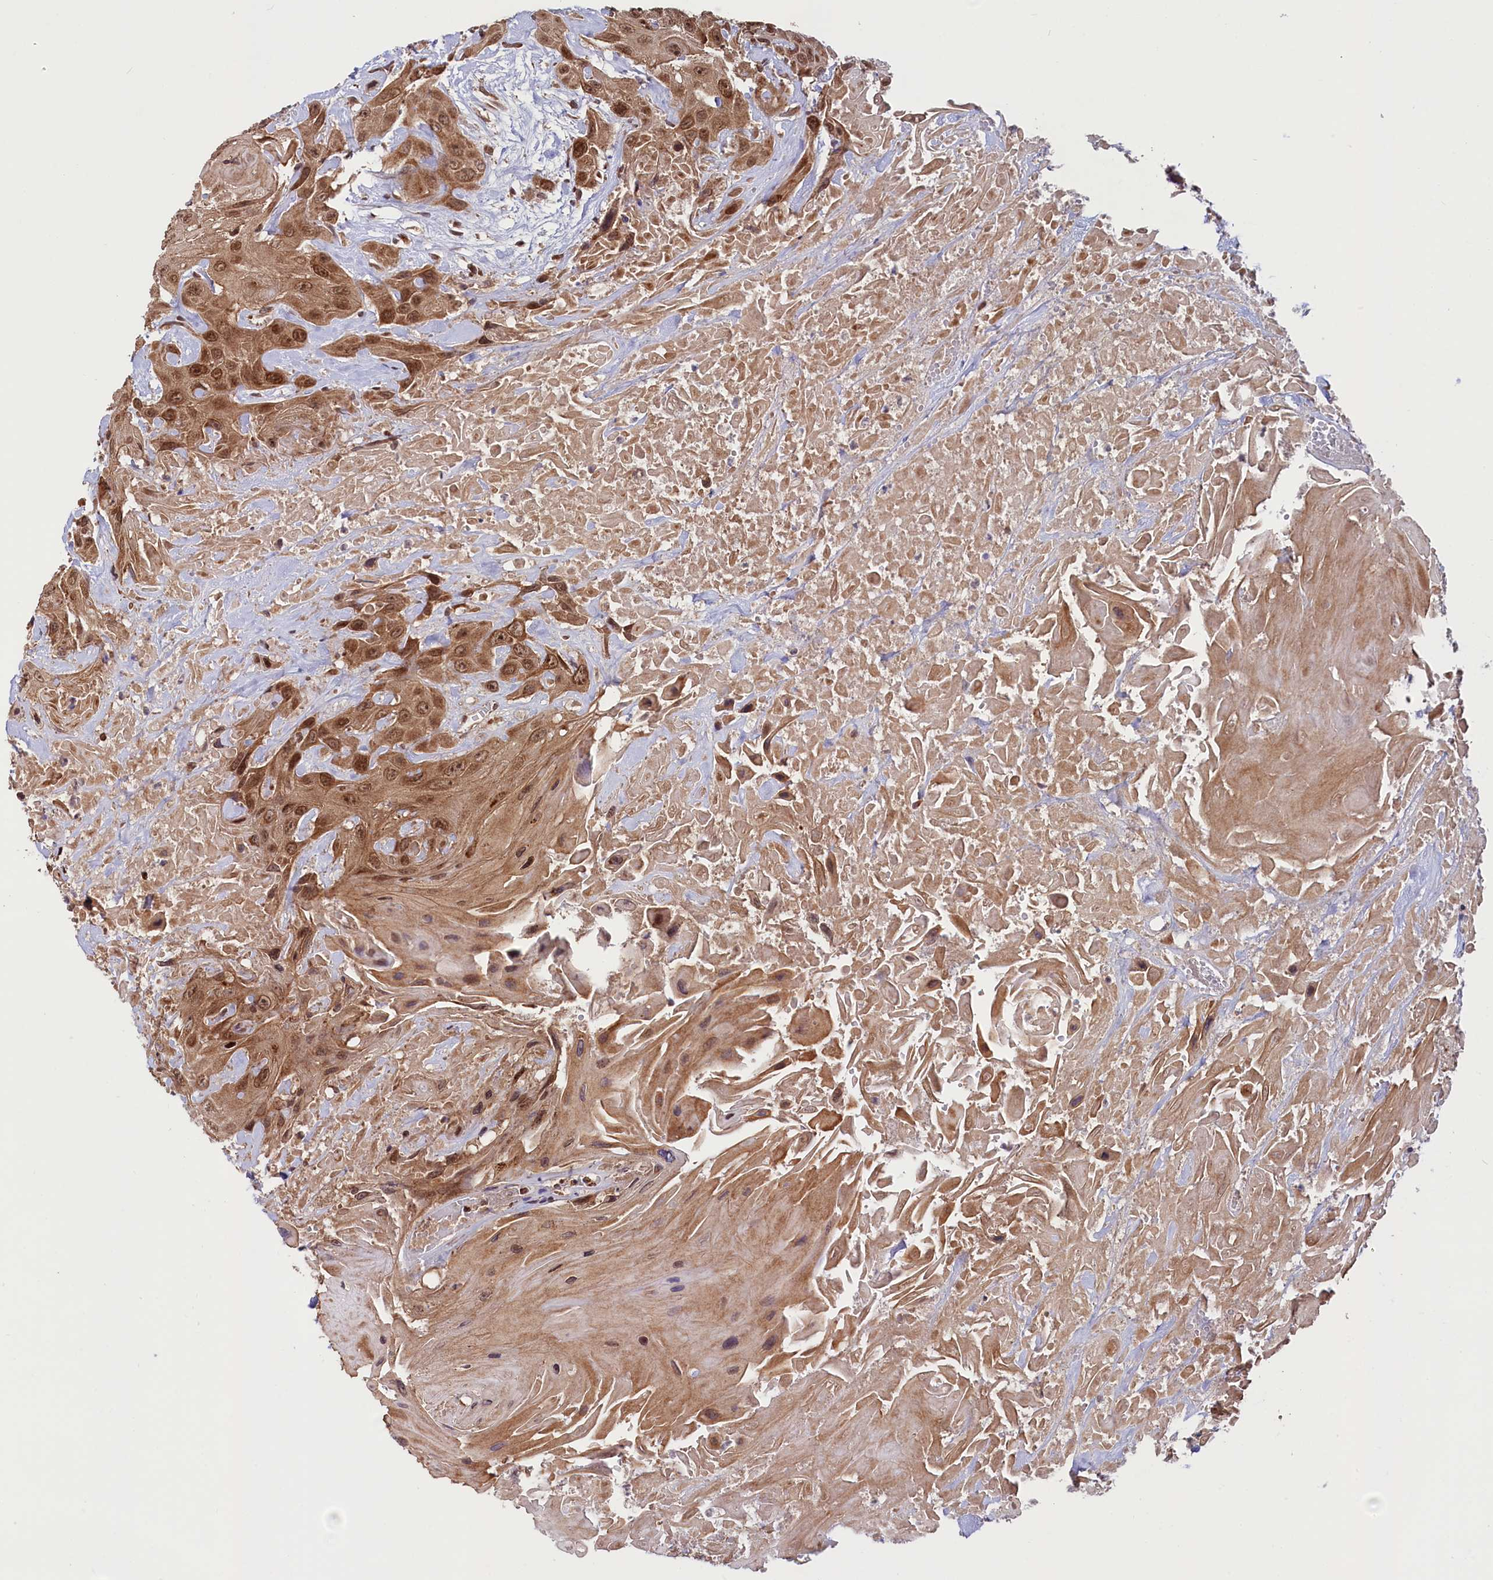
{"staining": {"intensity": "strong", "quantity": ">75%", "location": "cytoplasmic/membranous,nuclear"}, "tissue": "head and neck cancer", "cell_type": "Tumor cells", "image_type": "cancer", "snomed": [{"axis": "morphology", "description": "Squamous cell carcinoma, NOS"}, {"axis": "topography", "description": "Head-Neck"}], "caption": "Head and neck squamous cell carcinoma stained with a protein marker displays strong staining in tumor cells.", "gene": "PHC3", "patient": {"sex": "male", "age": 81}}